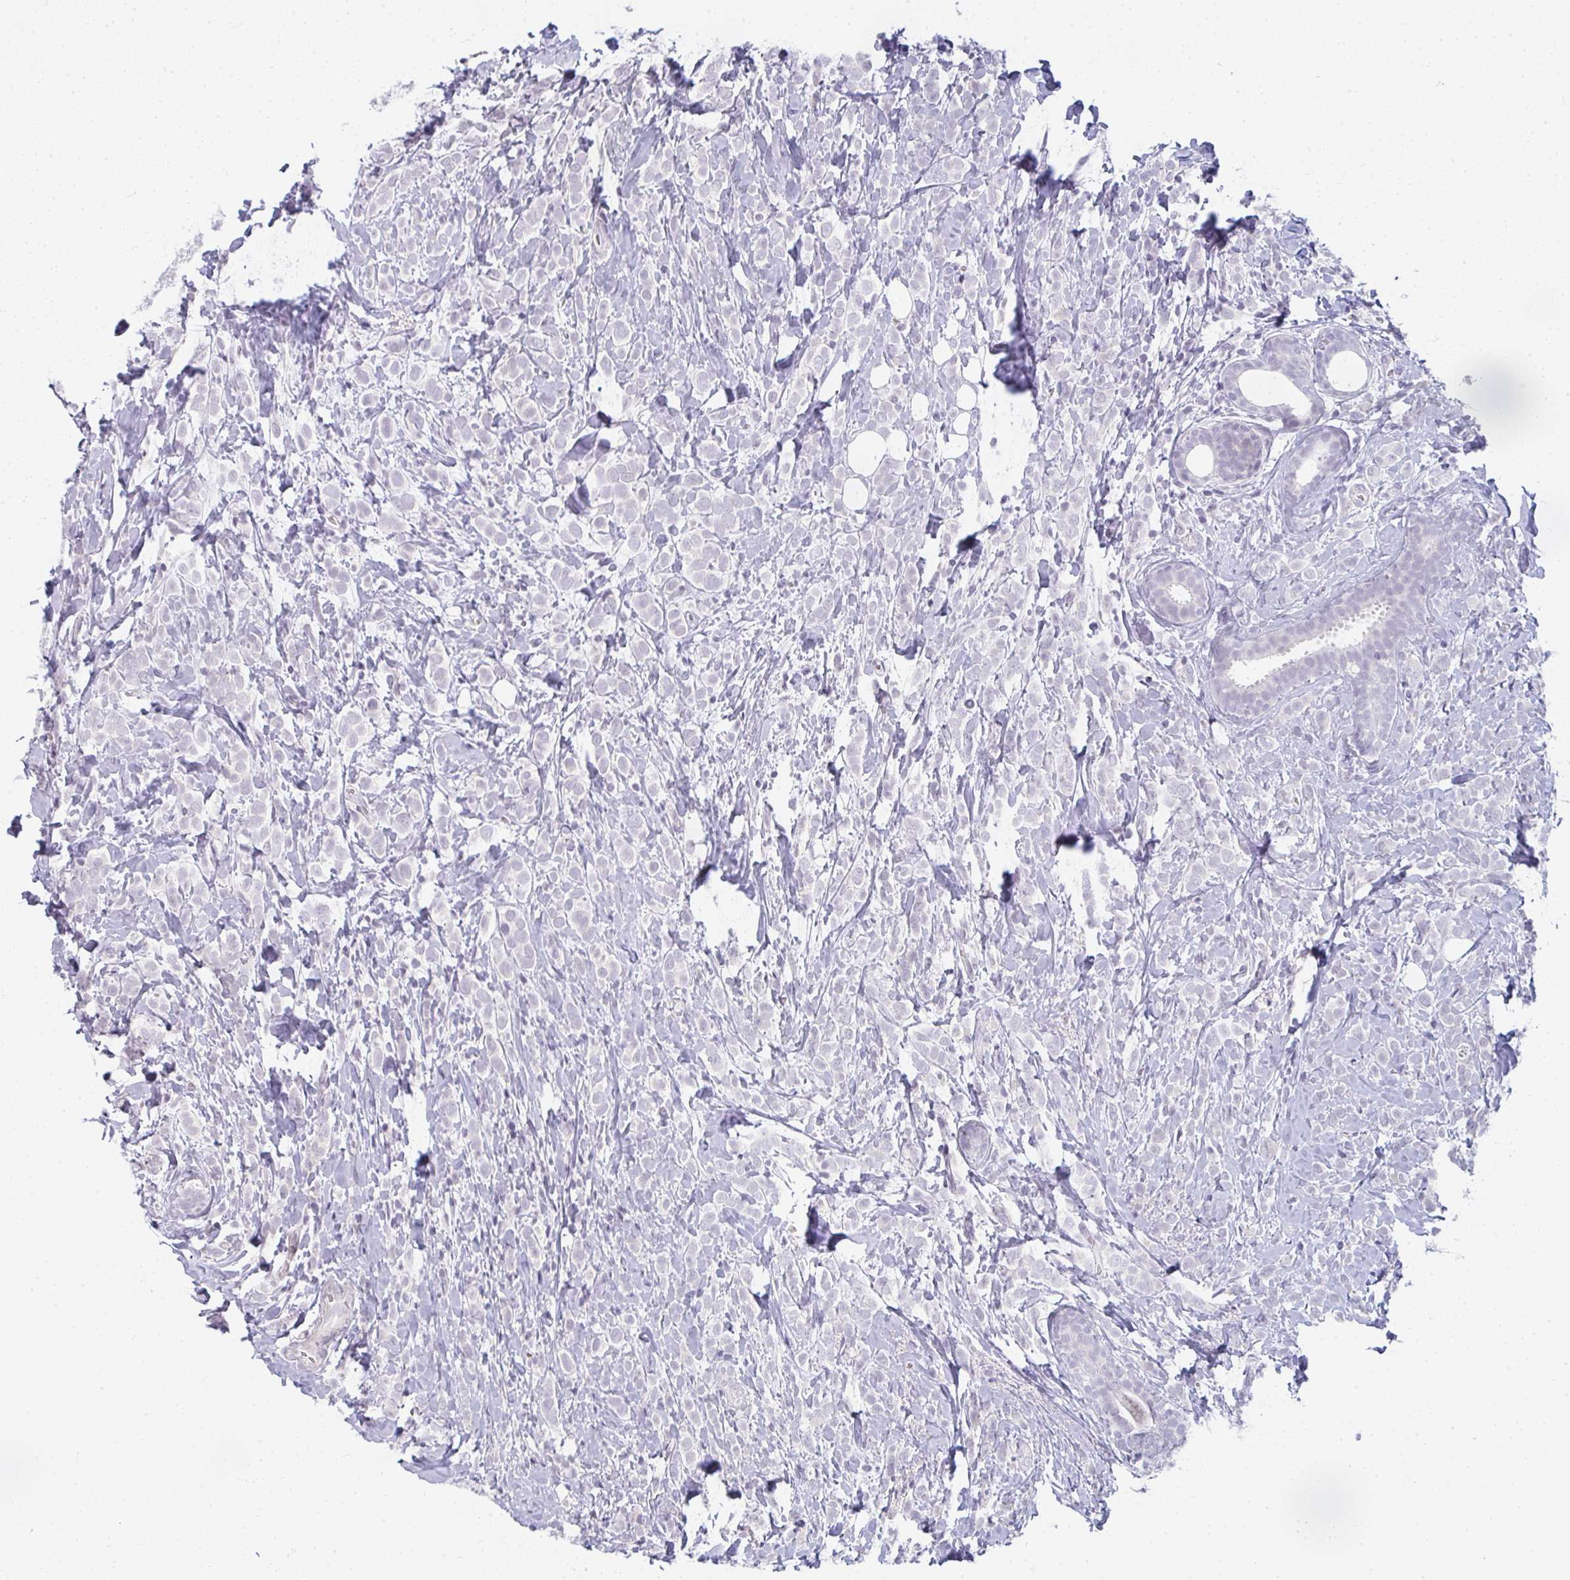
{"staining": {"intensity": "negative", "quantity": "none", "location": "none"}, "tissue": "breast cancer", "cell_type": "Tumor cells", "image_type": "cancer", "snomed": [{"axis": "morphology", "description": "Lobular carcinoma"}, {"axis": "topography", "description": "Breast"}], "caption": "This image is of breast cancer (lobular carcinoma) stained with immunohistochemistry to label a protein in brown with the nuclei are counter-stained blue. There is no positivity in tumor cells.", "gene": "RBBP6", "patient": {"sex": "female", "age": 49}}